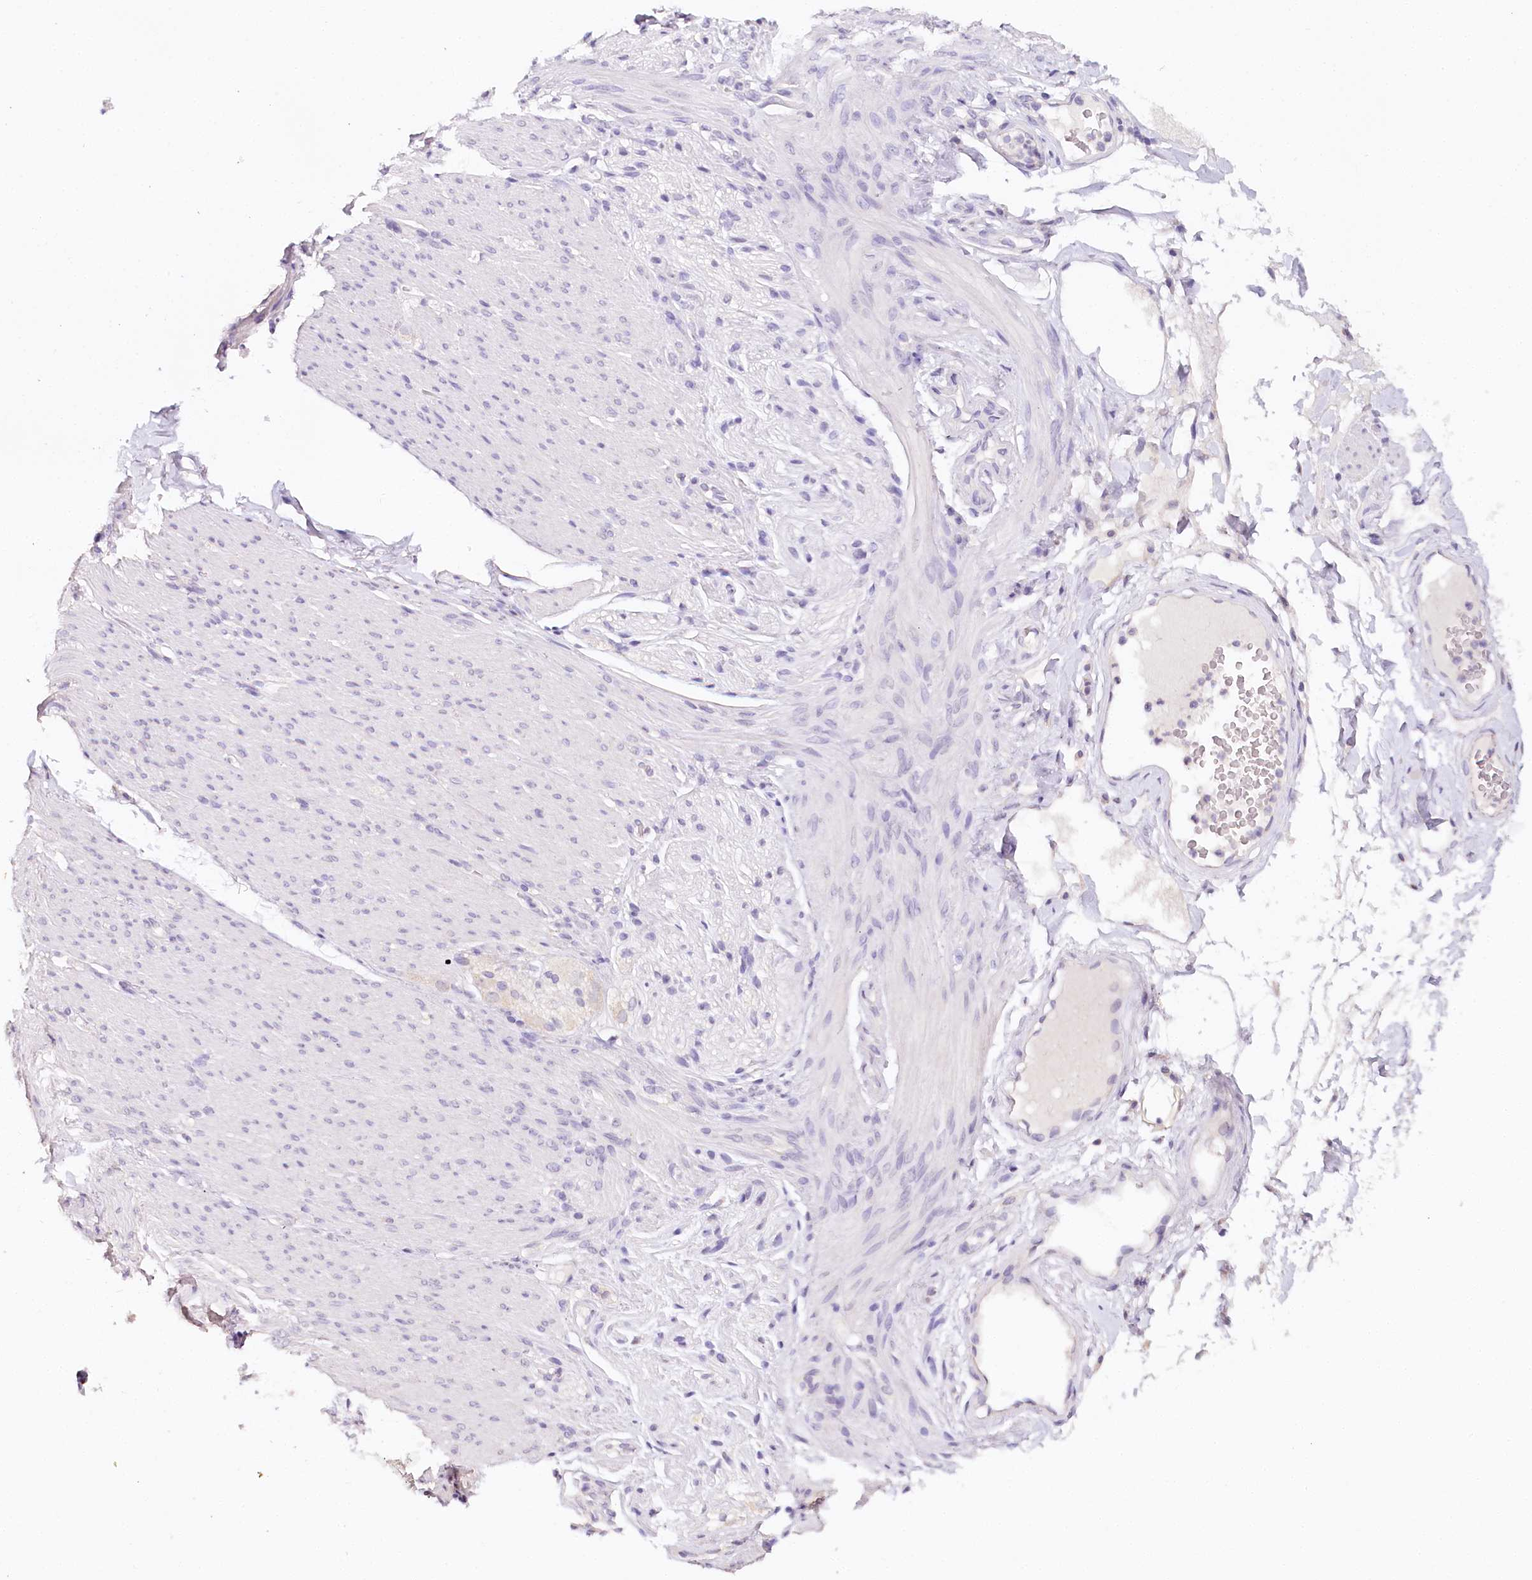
{"staining": {"intensity": "negative", "quantity": "none", "location": "none"}, "tissue": "adipose tissue", "cell_type": "Adipocytes", "image_type": "normal", "snomed": [{"axis": "morphology", "description": "Normal tissue, NOS"}, {"axis": "topography", "description": "Colon"}, {"axis": "topography", "description": "Peripheral nerve tissue"}], "caption": "Human adipose tissue stained for a protein using immunohistochemistry demonstrates no expression in adipocytes.", "gene": "TP53", "patient": {"sex": "female", "age": 61}}